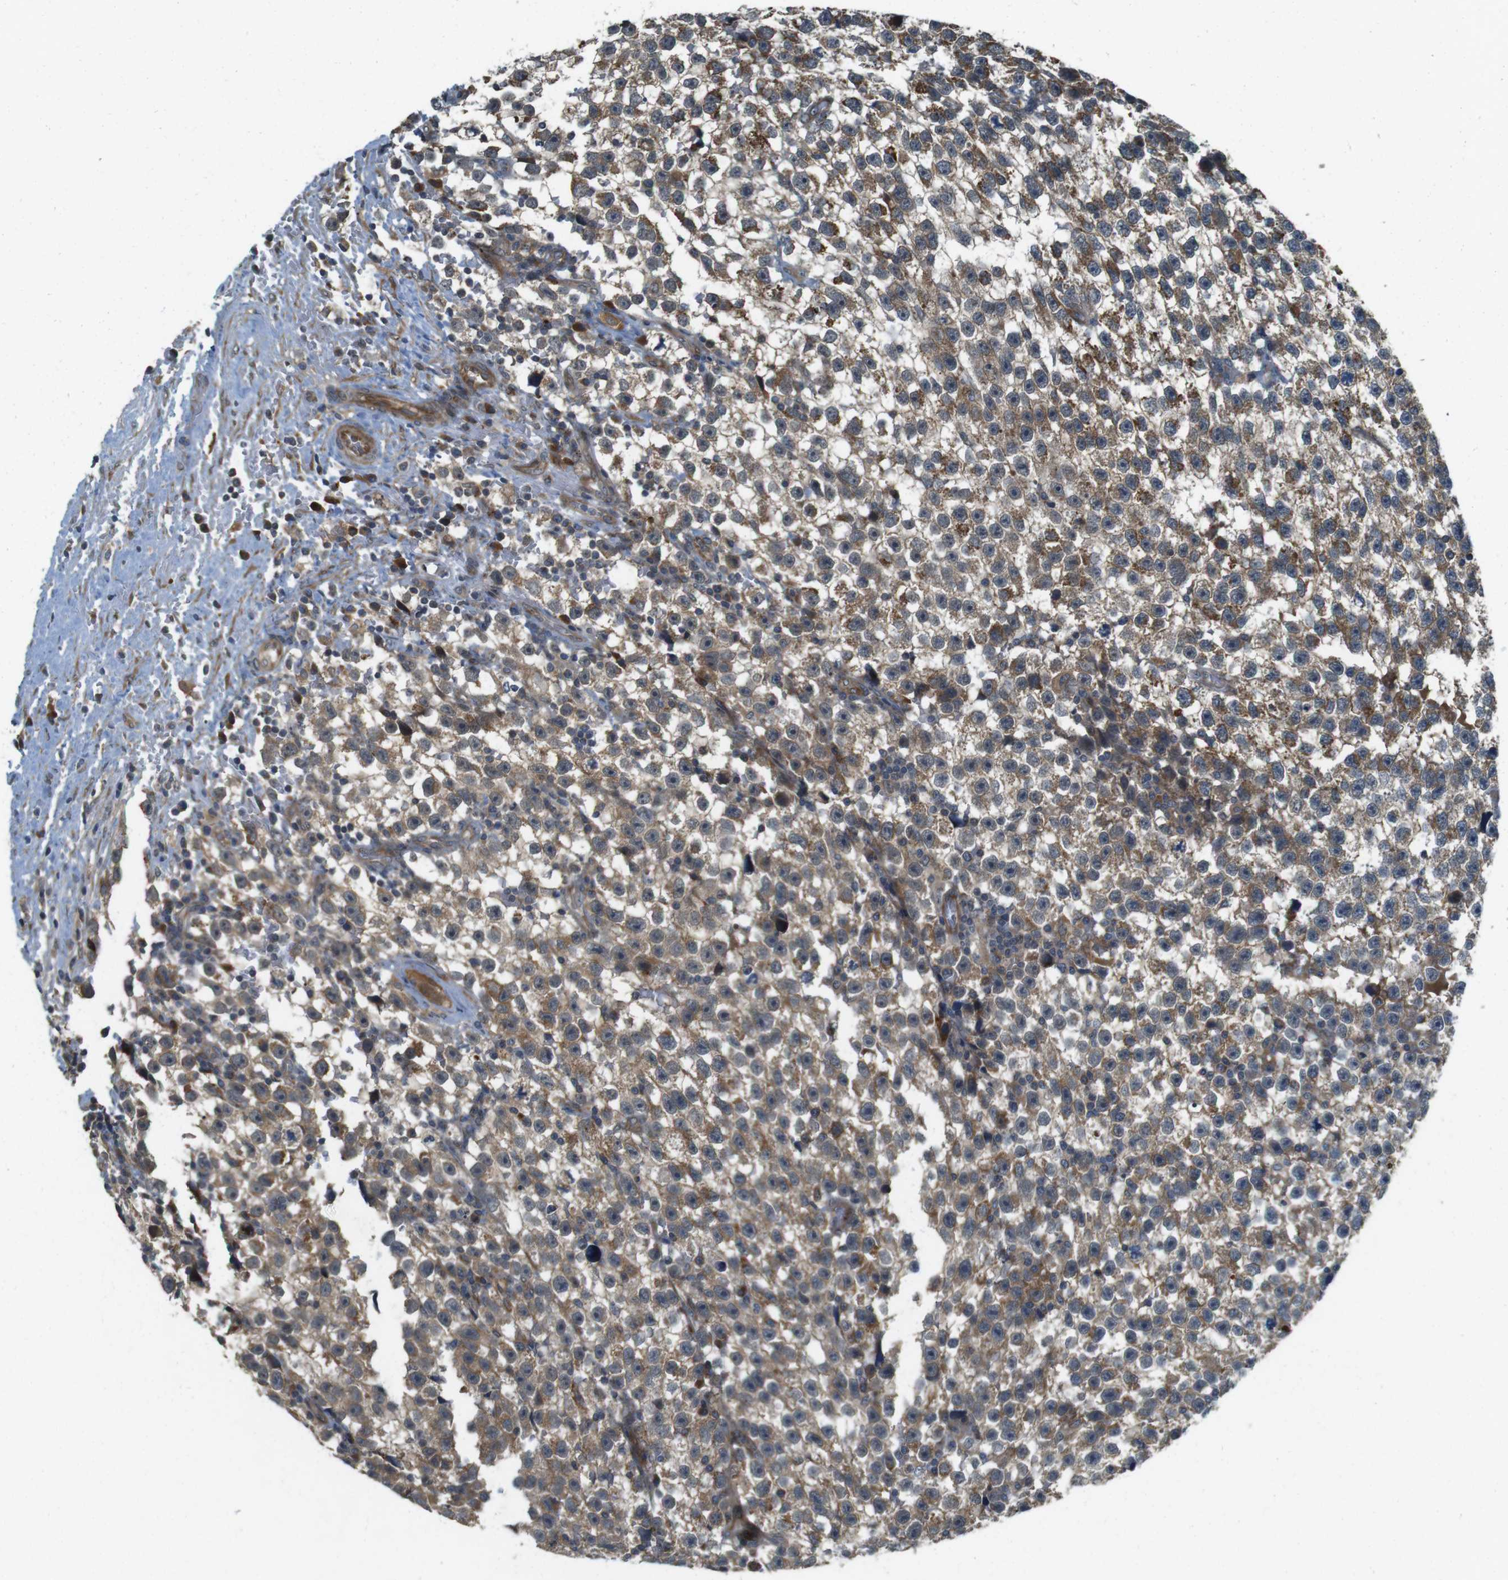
{"staining": {"intensity": "moderate", "quantity": ">75%", "location": "cytoplasmic/membranous"}, "tissue": "testis cancer", "cell_type": "Tumor cells", "image_type": "cancer", "snomed": [{"axis": "morphology", "description": "Seminoma, NOS"}, {"axis": "topography", "description": "Testis"}], "caption": "This is an image of immunohistochemistry (IHC) staining of testis cancer (seminoma), which shows moderate expression in the cytoplasmic/membranous of tumor cells.", "gene": "IFFO2", "patient": {"sex": "male", "age": 33}}